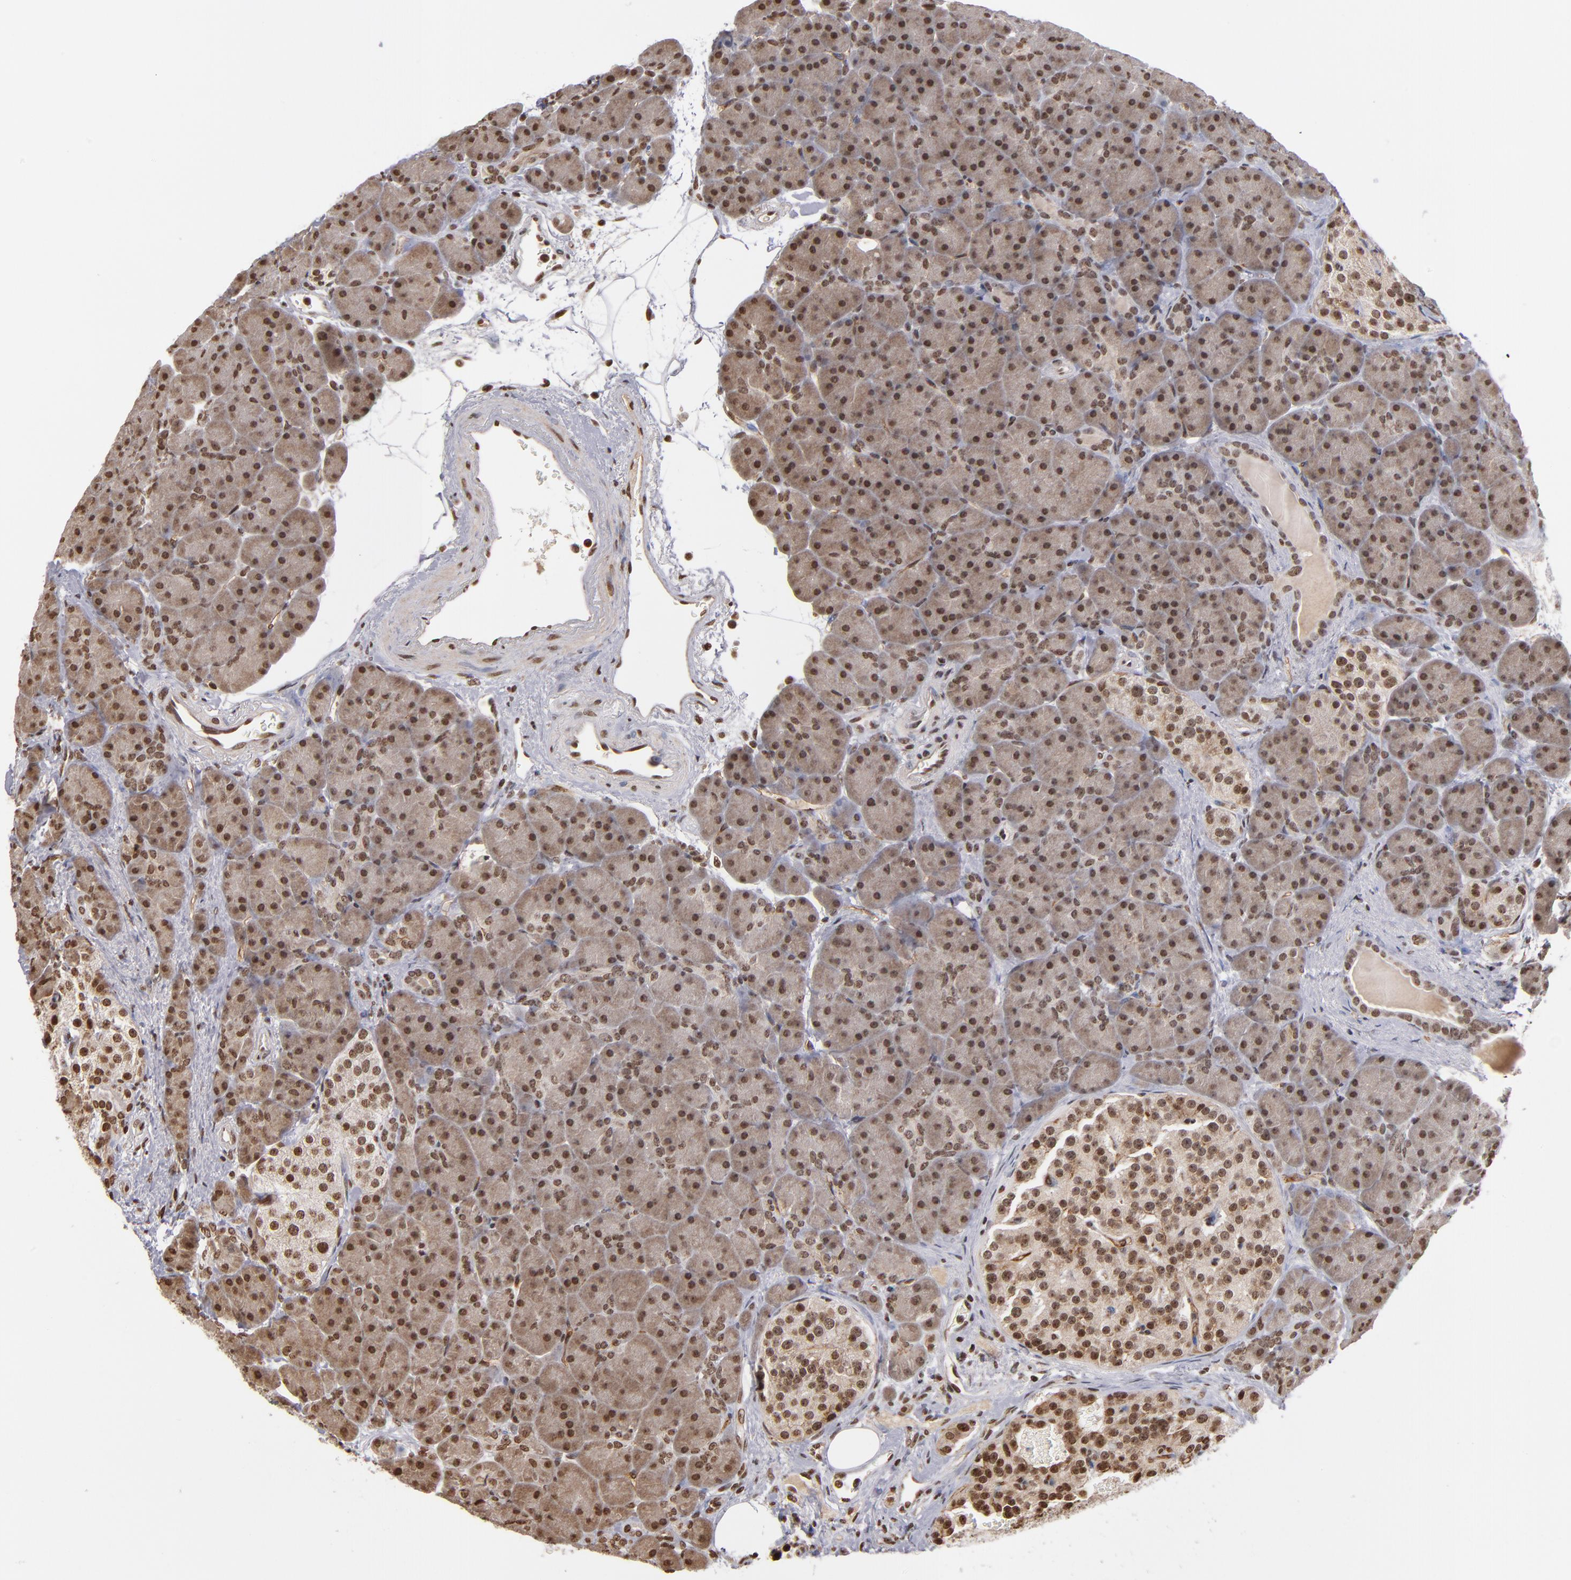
{"staining": {"intensity": "moderate", "quantity": ">75%", "location": "nuclear"}, "tissue": "pancreas", "cell_type": "Exocrine glandular cells", "image_type": "normal", "snomed": [{"axis": "morphology", "description": "Normal tissue, NOS"}, {"axis": "topography", "description": "Pancreas"}], "caption": "Exocrine glandular cells exhibit medium levels of moderate nuclear staining in about >75% of cells in benign pancreas. (DAB (3,3'-diaminobenzidine) = brown stain, brightfield microscopy at high magnification).", "gene": "ABL2", "patient": {"sex": "male", "age": 66}}